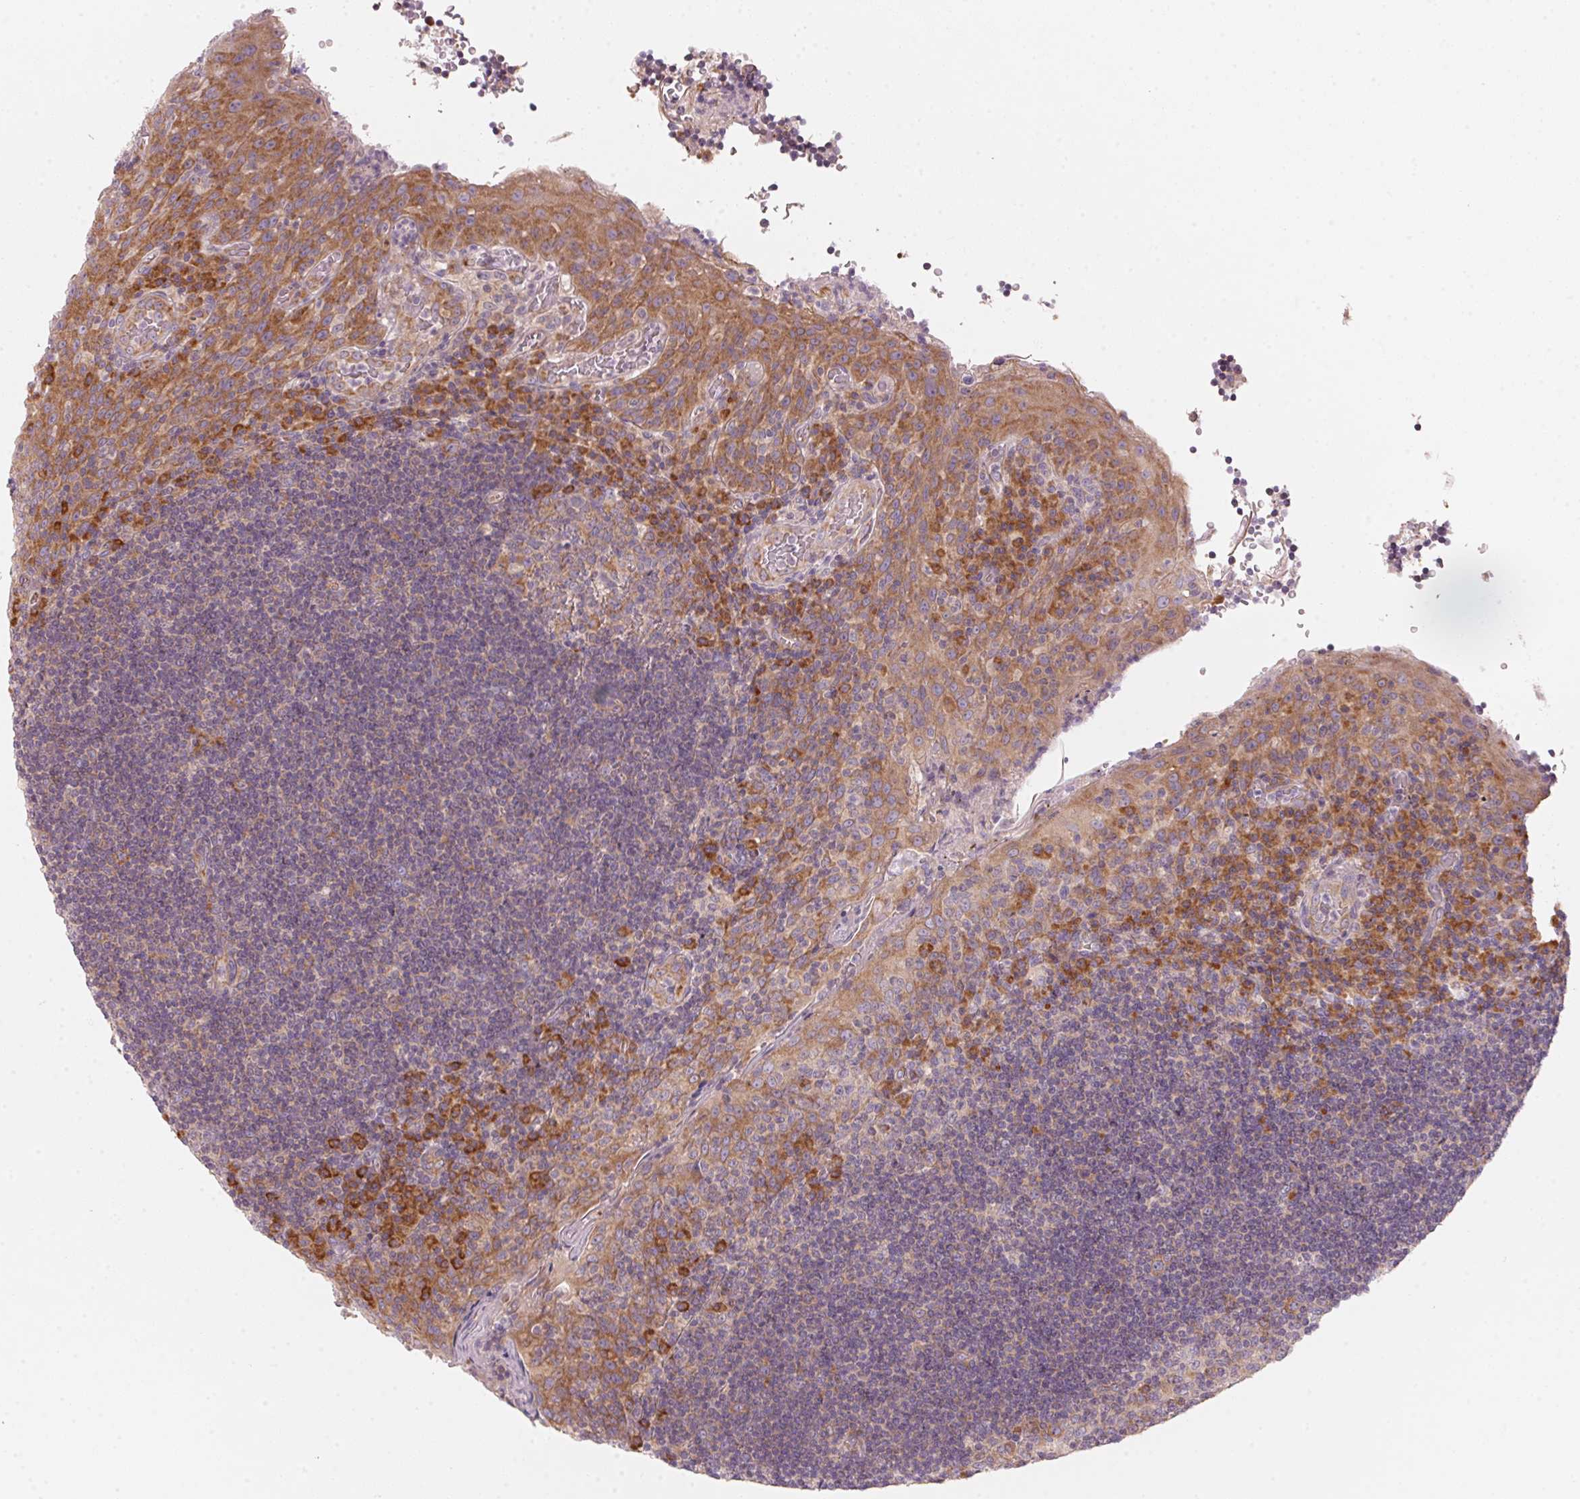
{"staining": {"intensity": "weak", "quantity": "<25%", "location": "cytoplasmic/membranous"}, "tissue": "tonsil", "cell_type": "Germinal center cells", "image_type": "normal", "snomed": [{"axis": "morphology", "description": "Normal tissue, NOS"}, {"axis": "topography", "description": "Tonsil"}], "caption": "Germinal center cells show no significant protein expression in normal tonsil. The staining was performed using DAB to visualize the protein expression in brown, while the nuclei were stained in blue with hematoxylin (Magnification: 20x).", "gene": "BLOC1S2", "patient": {"sex": "male", "age": 17}}